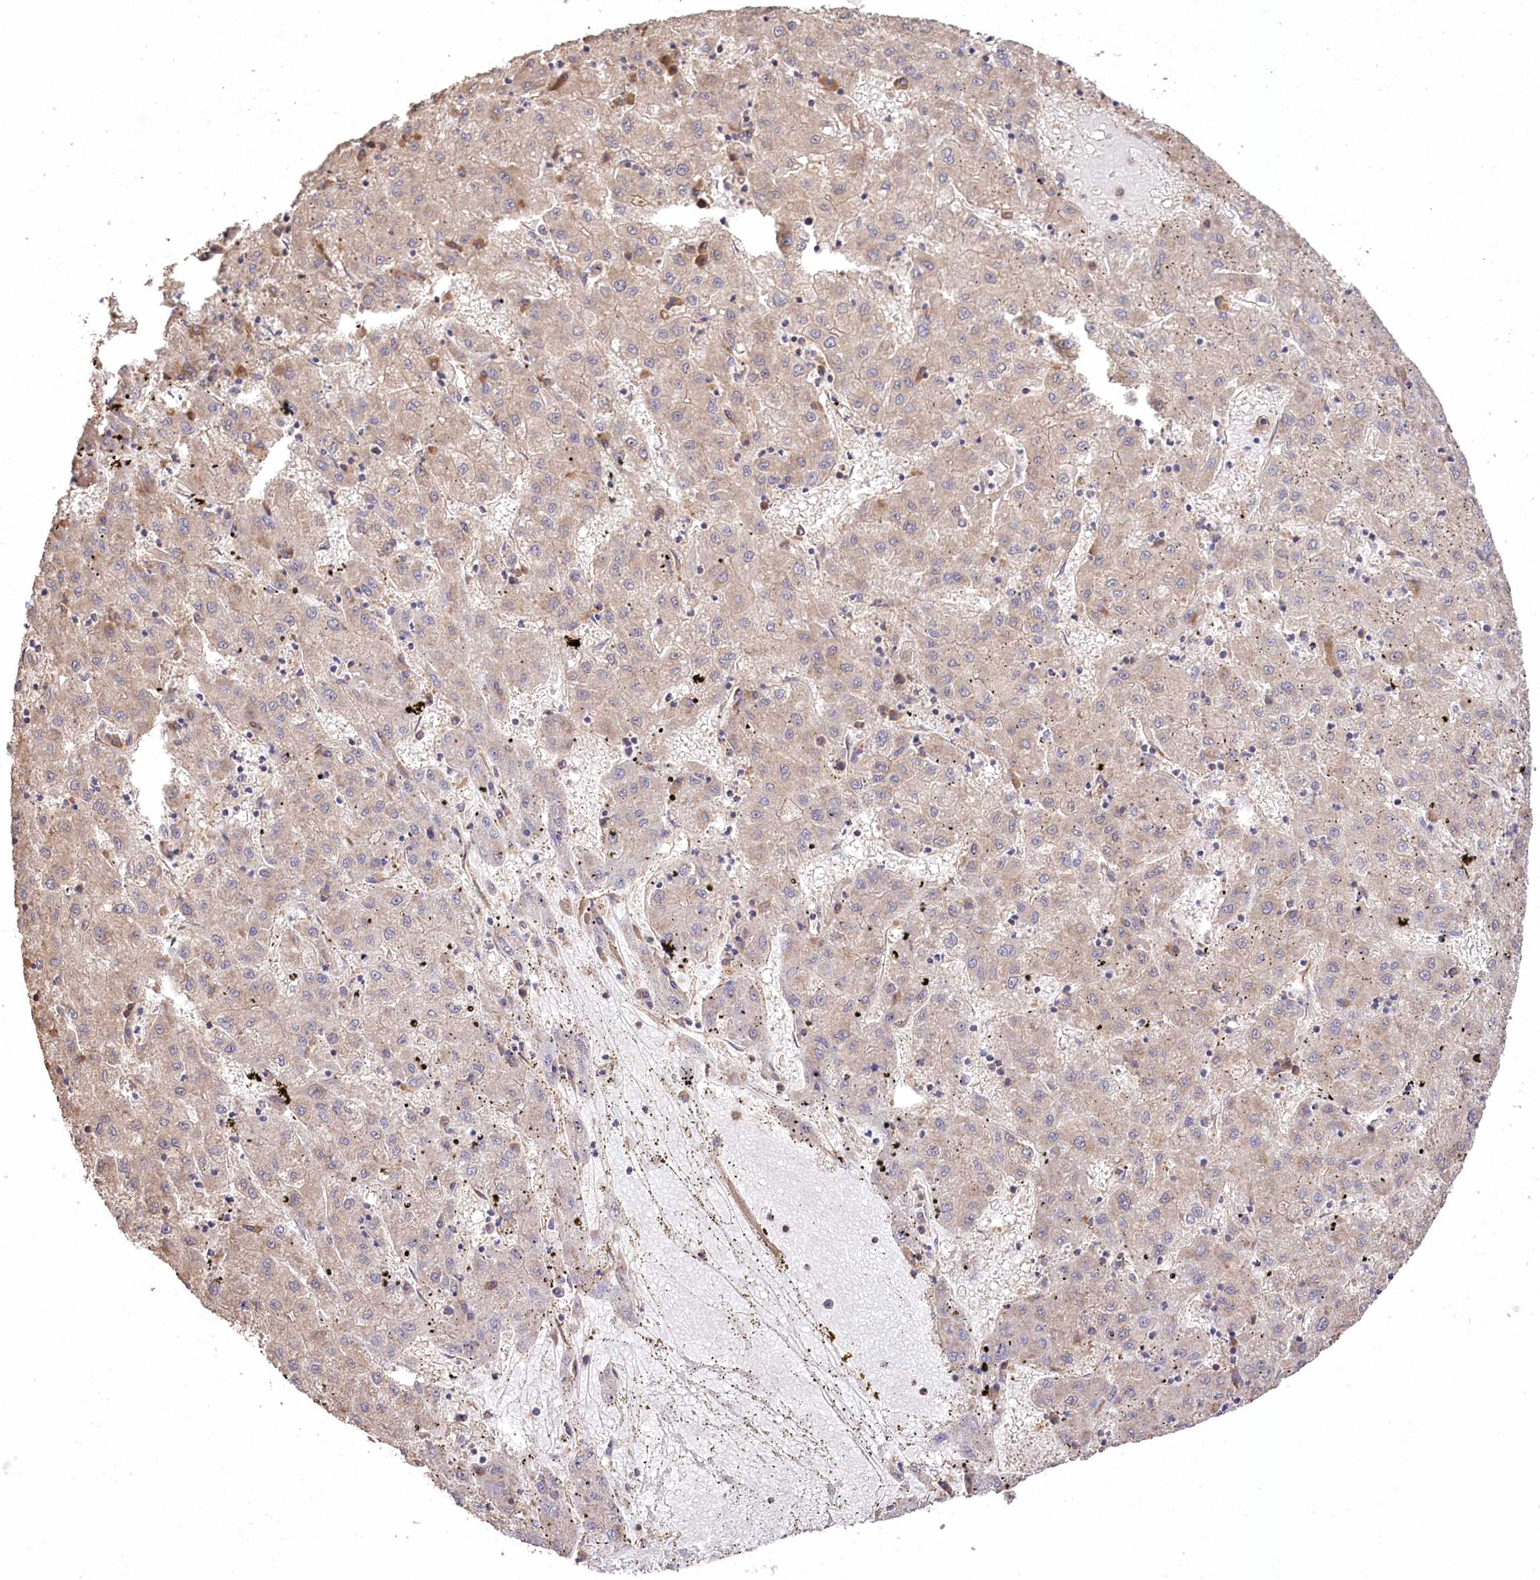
{"staining": {"intensity": "weak", "quantity": "<25%", "location": "cytoplasmic/membranous"}, "tissue": "liver cancer", "cell_type": "Tumor cells", "image_type": "cancer", "snomed": [{"axis": "morphology", "description": "Carcinoma, Hepatocellular, NOS"}, {"axis": "topography", "description": "Liver"}], "caption": "Human liver cancer (hepatocellular carcinoma) stained for a protein using immunohistochemistry displays no expression in tumor cells.", "gene": "PRSS53", "patient": {"sex": "male", "age": 72}}